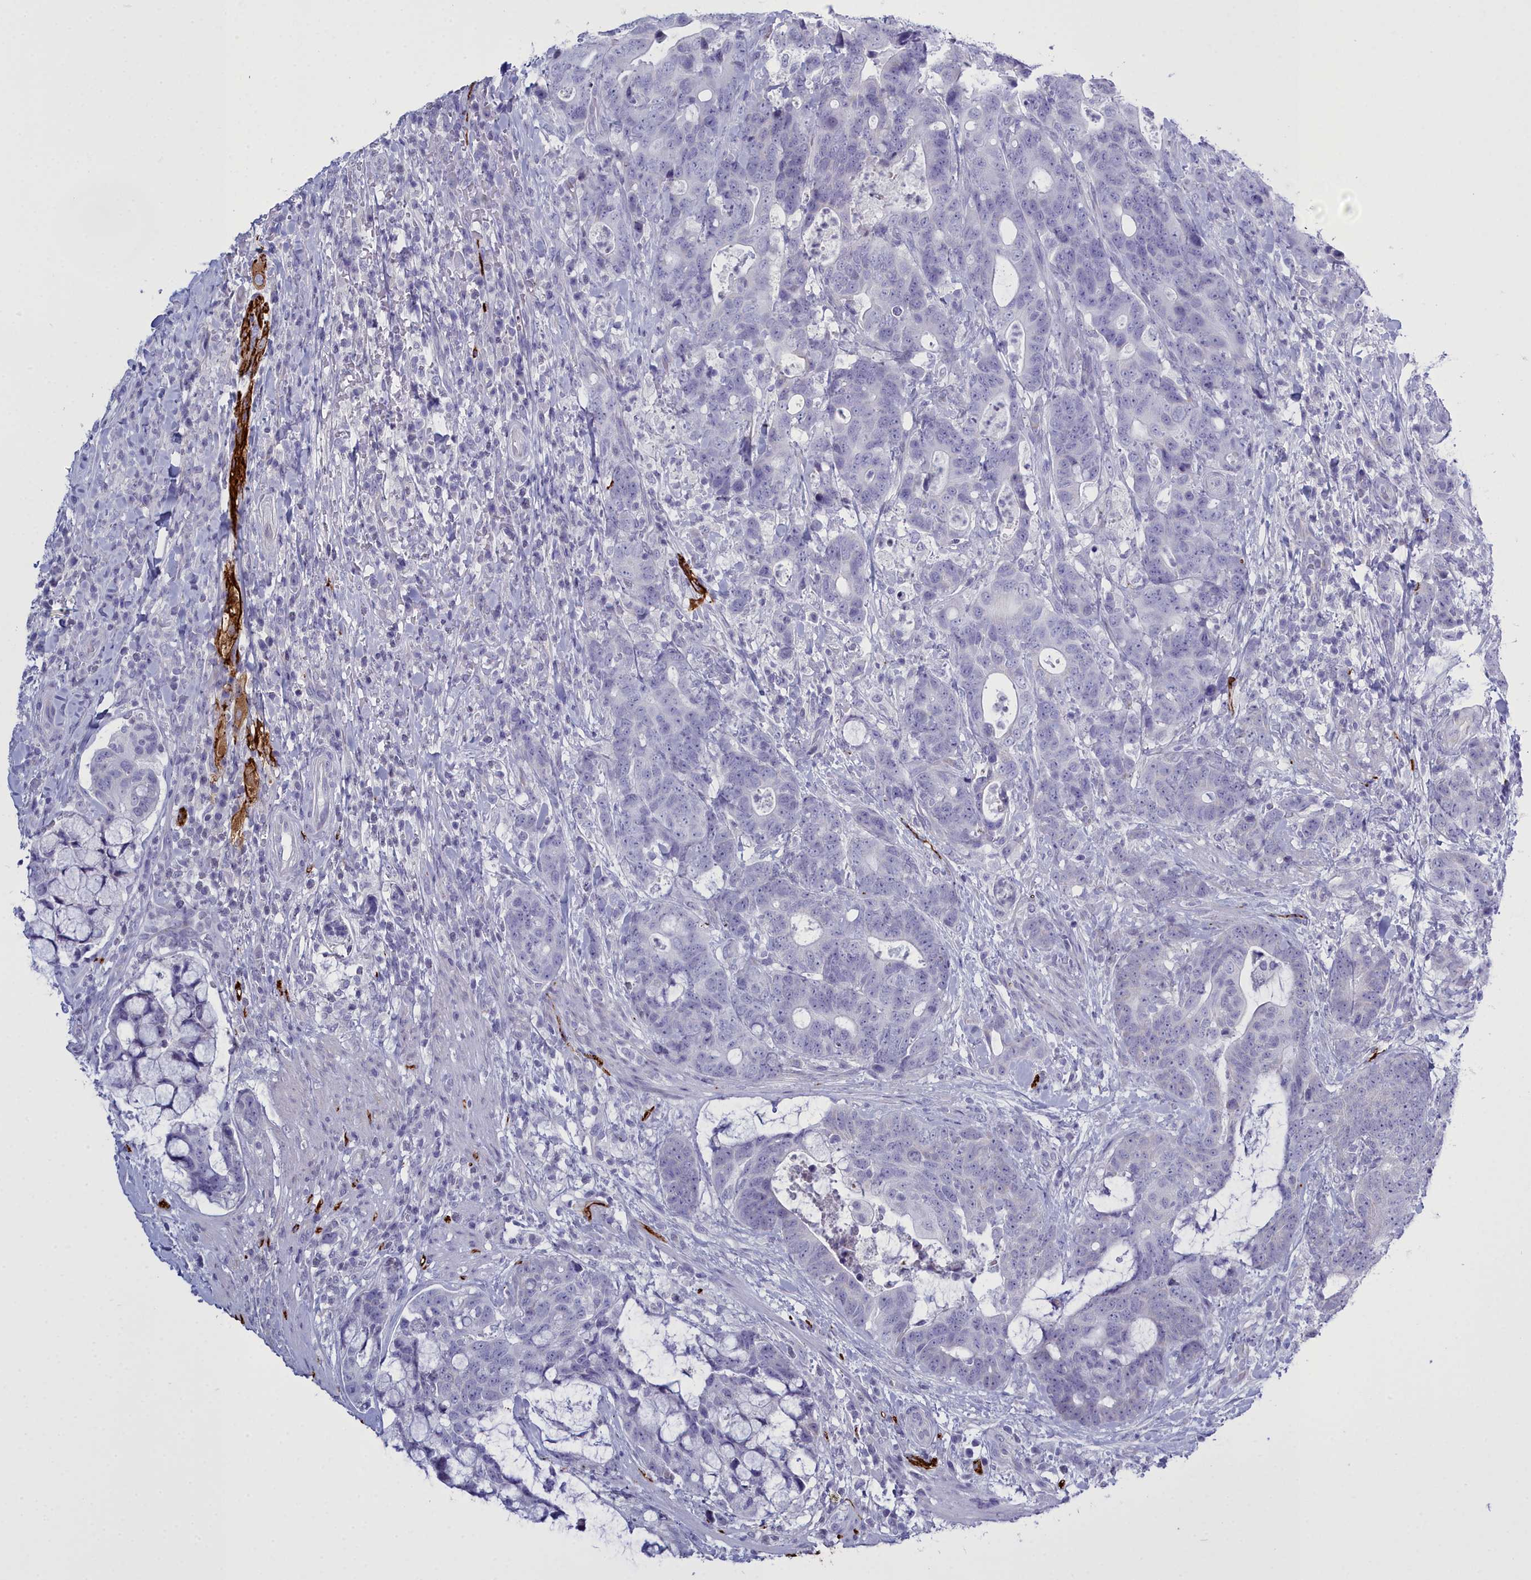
{"staining": {"intensity": "negative", "quantity": "none", "location": "none"}, "tissue": "colorectal cancer", "cell_type": "Tumor cells", "image_type": "cancer", "snomed": [{"axis": "morphology", "description": "Adenocarcinoma, NOS"}, {"axis": "topography", "description": "Colon"}], "caption": "Tumor cells show no significant positivity in colorectal cancer (adenocarcinoma).", "gene": "MAP6", "patient": {"sex": "female", "age": 82}}